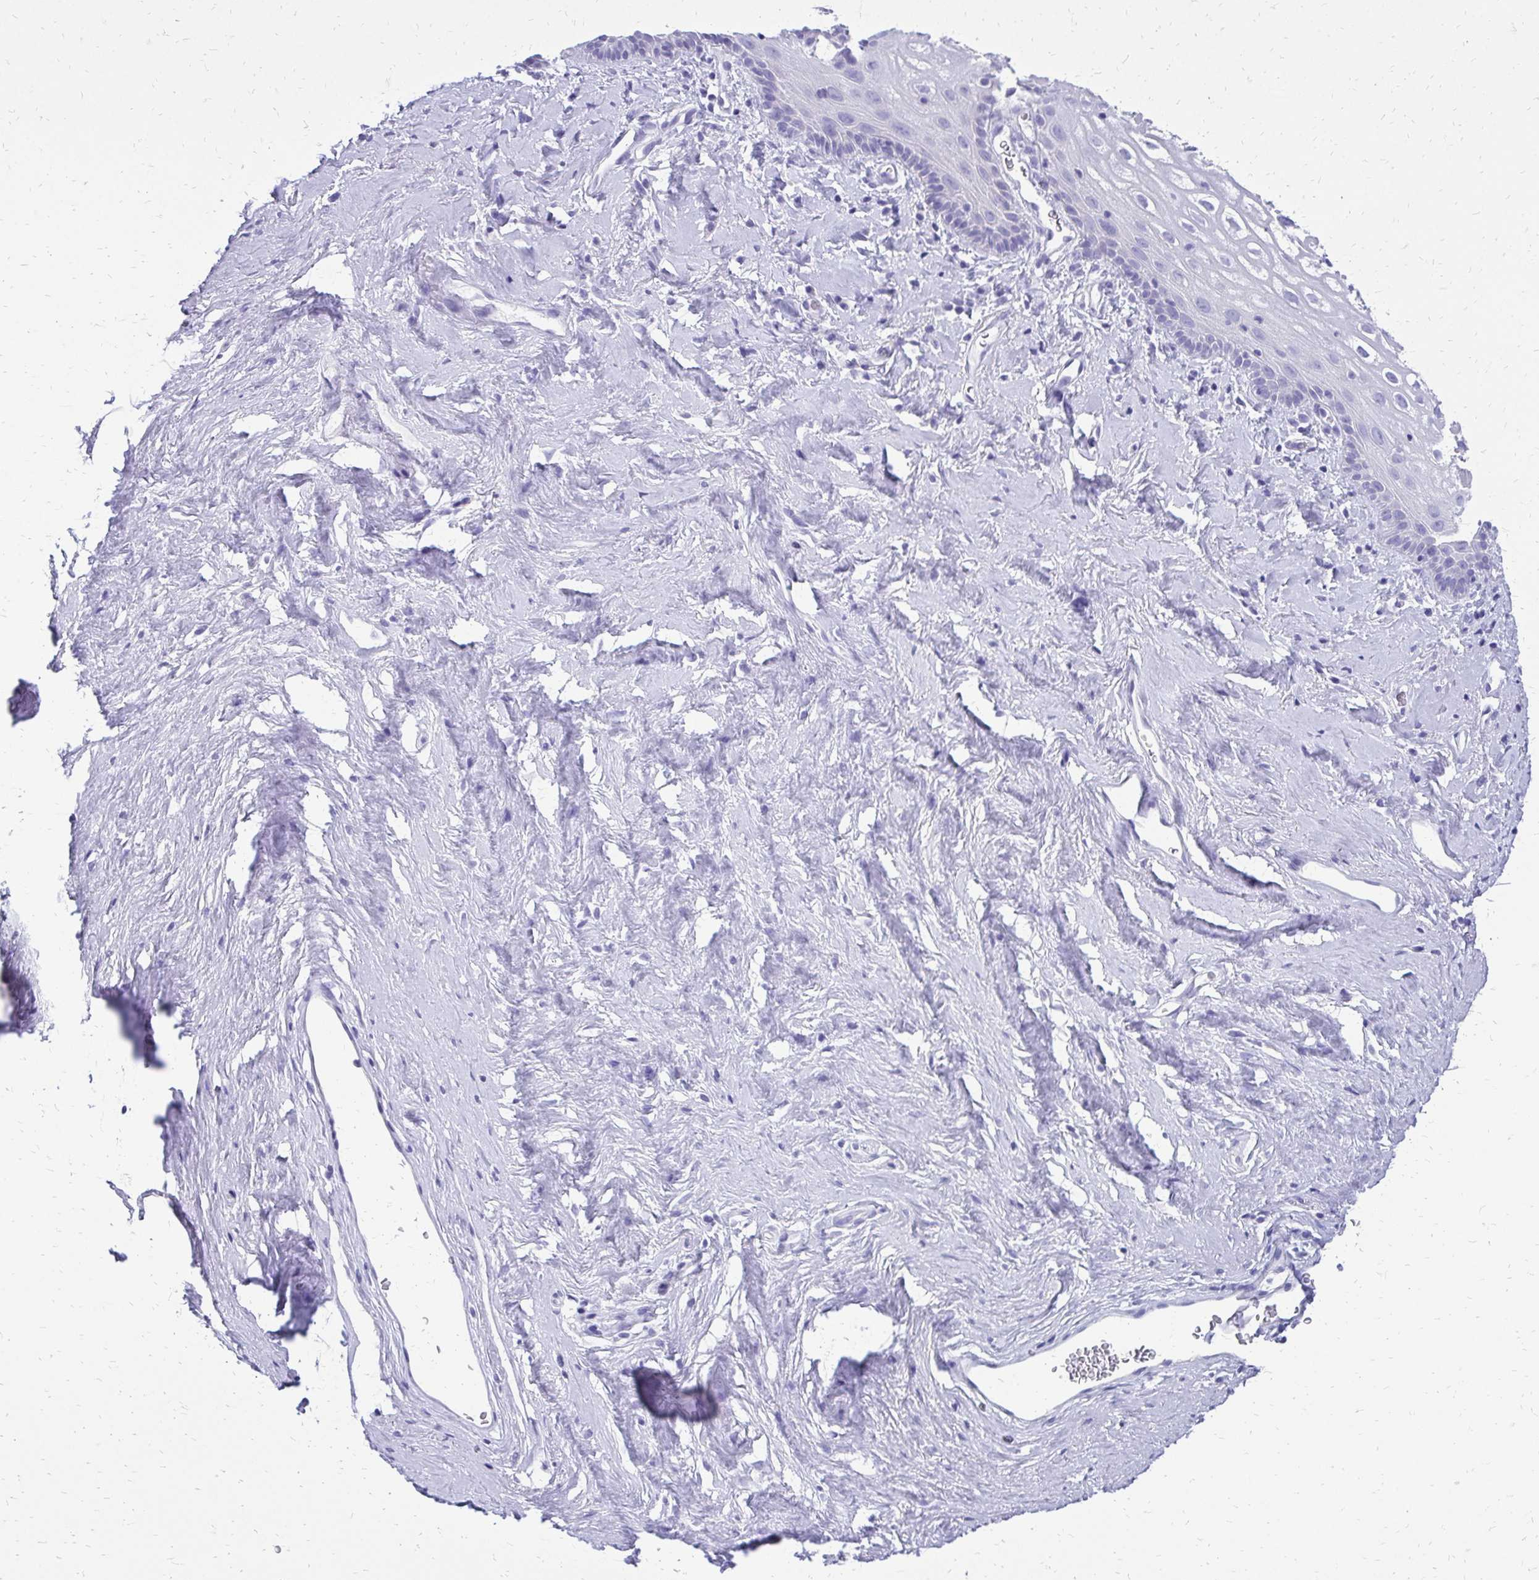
{"staining": {"intensity": "negative", "quantity": "none", "location": "none"}, "tissue": "vagina", "cell_type": "Squamous epithelial cells", "image_type": "normal", "snomed": [{"axis": "morphology", "description": "Normal tissue, NOS"}, {"axis": "morphology", "description": "Adenocarcinoma, NOS"}, {"axis": "topography", "description": "Rectum"}, {"axis": "topography", "description": "Vagina"}, {"axis": "topography", "description": "Peripheral nerve tissue"}], "caption": "This micrograph is of unremarkable vagina stained with immunohistochemistry (IHC) to label a protein in brown with the nuclei are counter-stained blue. There is no staining in squamous epithelial cells.", "gene": "SLC32A1", "patient": {"sex": "female", "age": 71}}